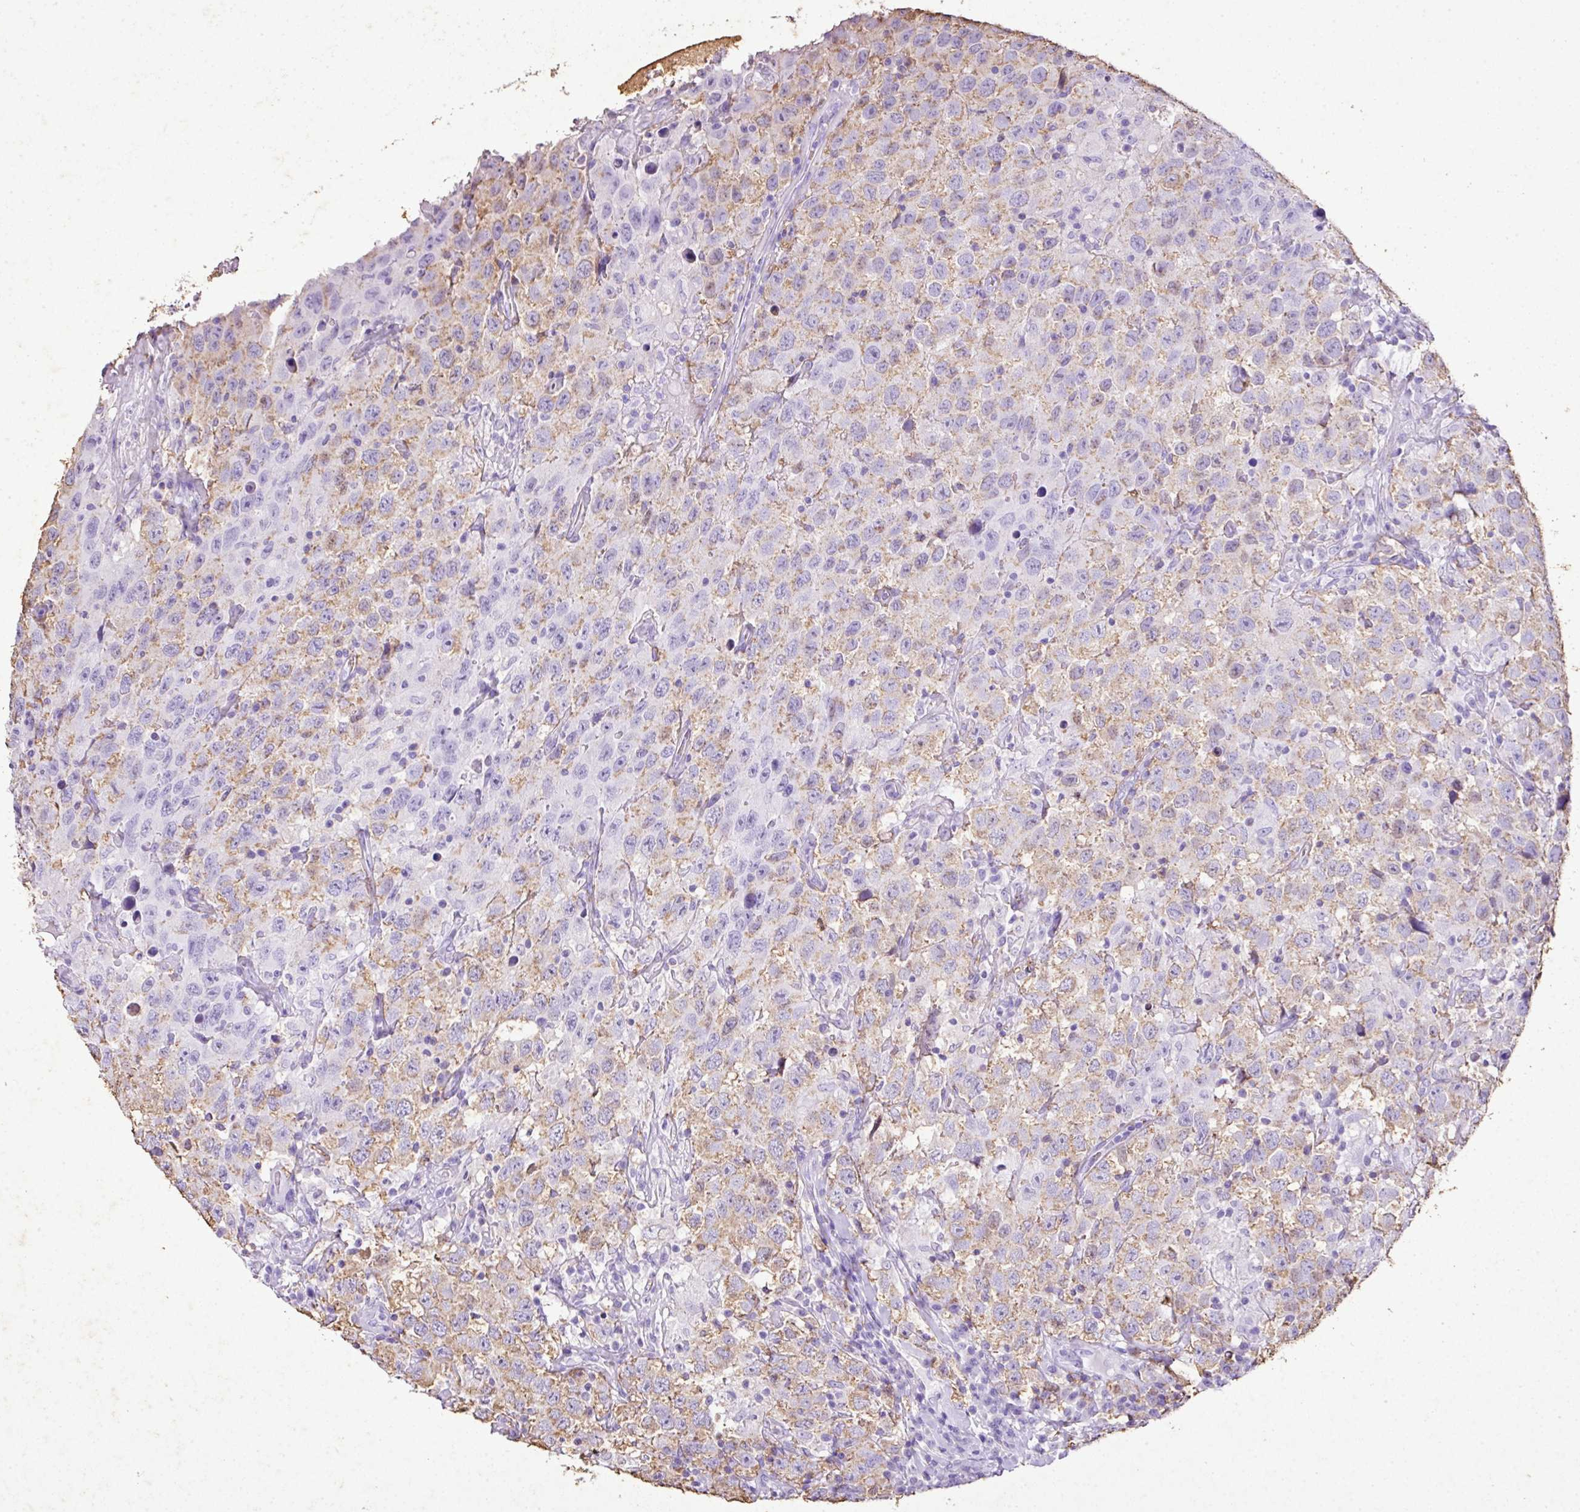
{"staining": {"intensity": "weak", "quantity": "<25%", "location": "cytoplasmic/membranous"}, "tissue": "testis cancer", "cell_type": "Tumor cells", "image_type": "cancer", "snomed": [{"axis": "morphology", "description": "Seminoma, NOS"}, {"axis": "topography", "description": "Testis"}], "caption": "Tumor cells are negative for protein expression in human testis cancer. (DAB (3,3'-diaminobenzidine) immunohistochemistry (IHC), high magnification).", "gene": "KCNJ11", "patient": {"sex": "male", "age": 41}}